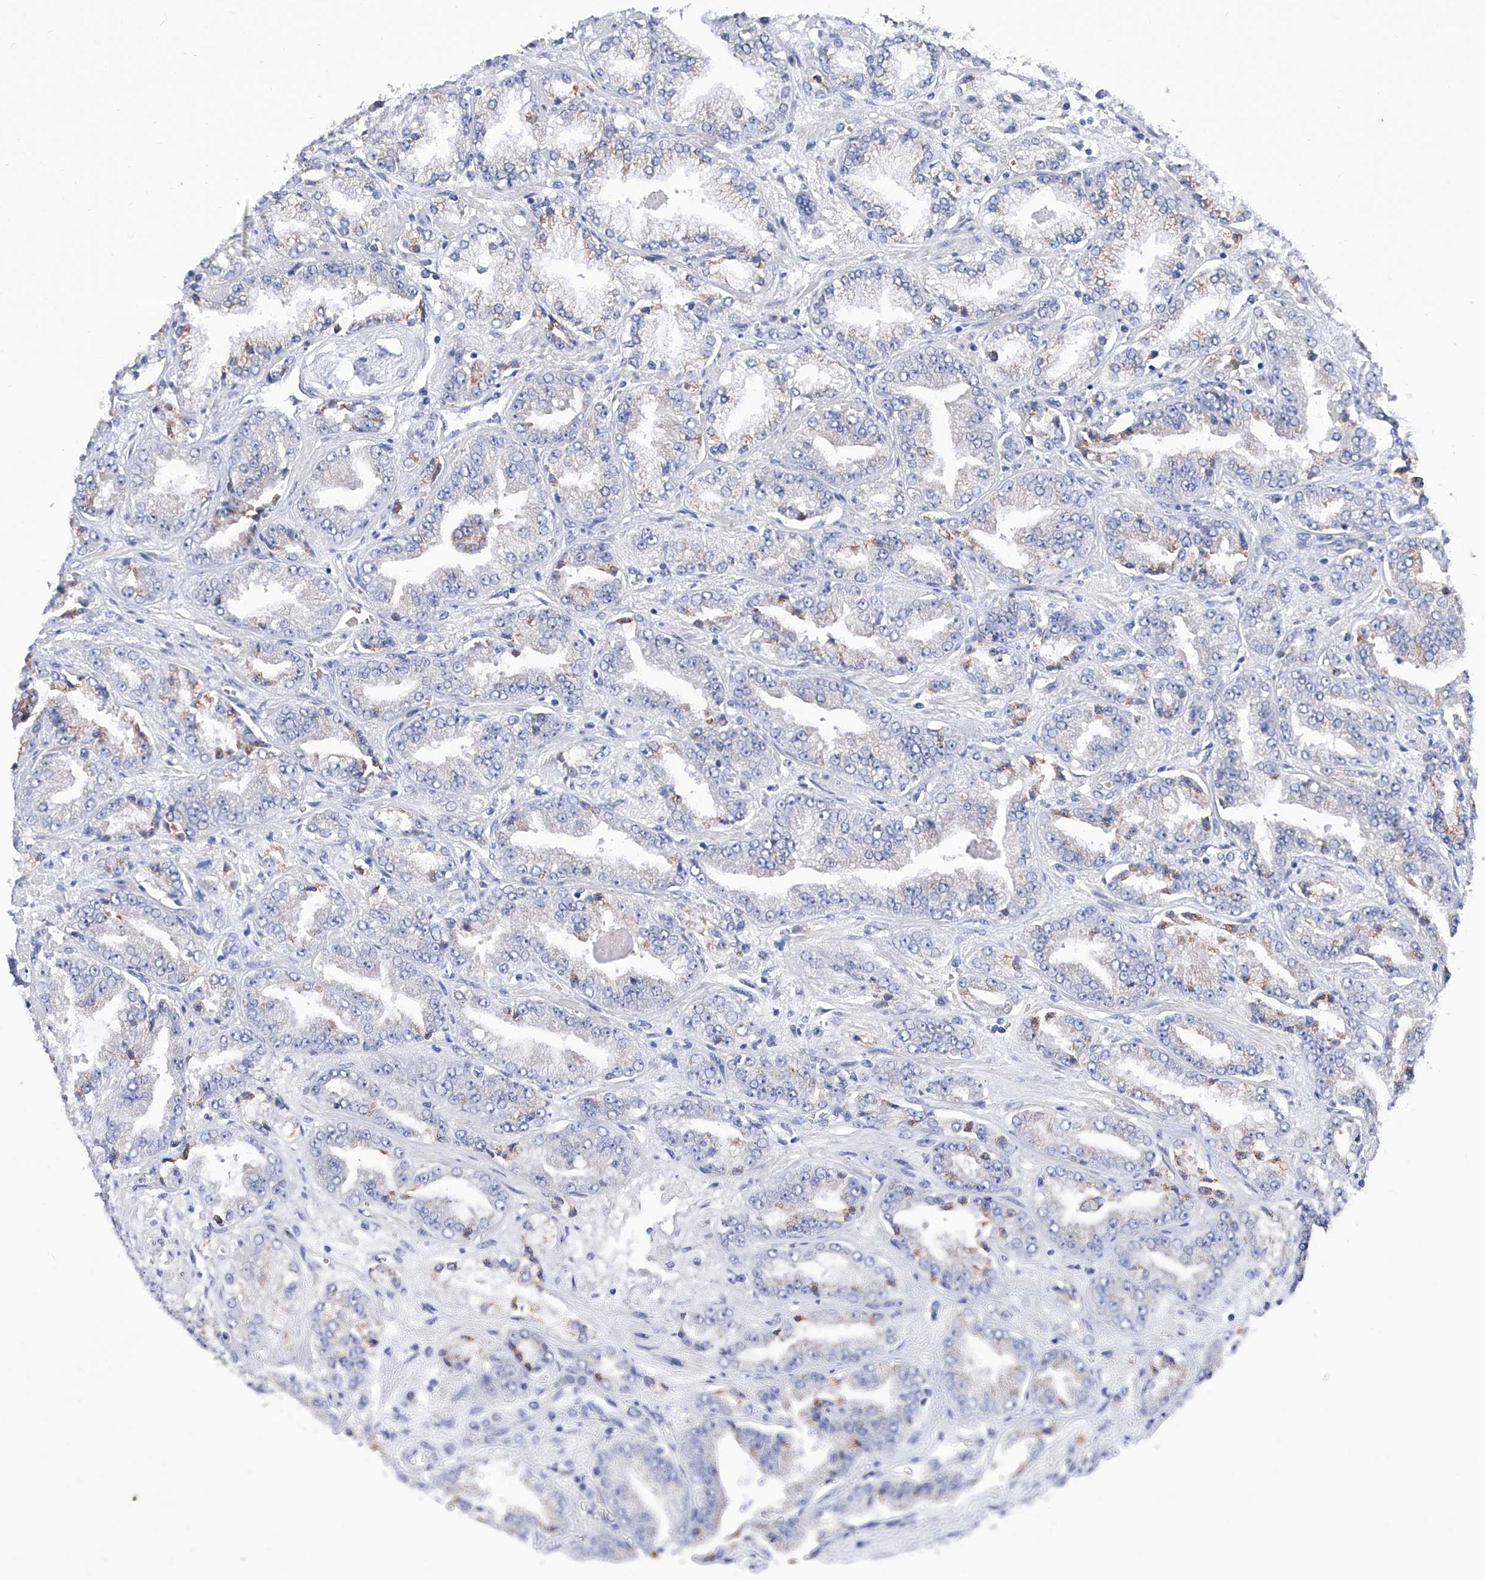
{"staining": {"intensity": "negative", "quantity": "none", "location": "none"}, "tissue": "prostate cancer", "cell_type": "Tumor cells", "image_type": "cancer", "snomed": [{"axis": "morphology", "description": "Adenocarcinoma, High grade"}, {"axis": "topography", "description": "Prostate"}], "caption": "This image is of prostate high-grade adenocarcinoma stained with immunohistochemistry to label a protein in brown with the nuclei are counter-stained blue. There is no expression in tumor cells.", "gene": "TJAP1", "patient": {"sex": "male", "age": 71}}